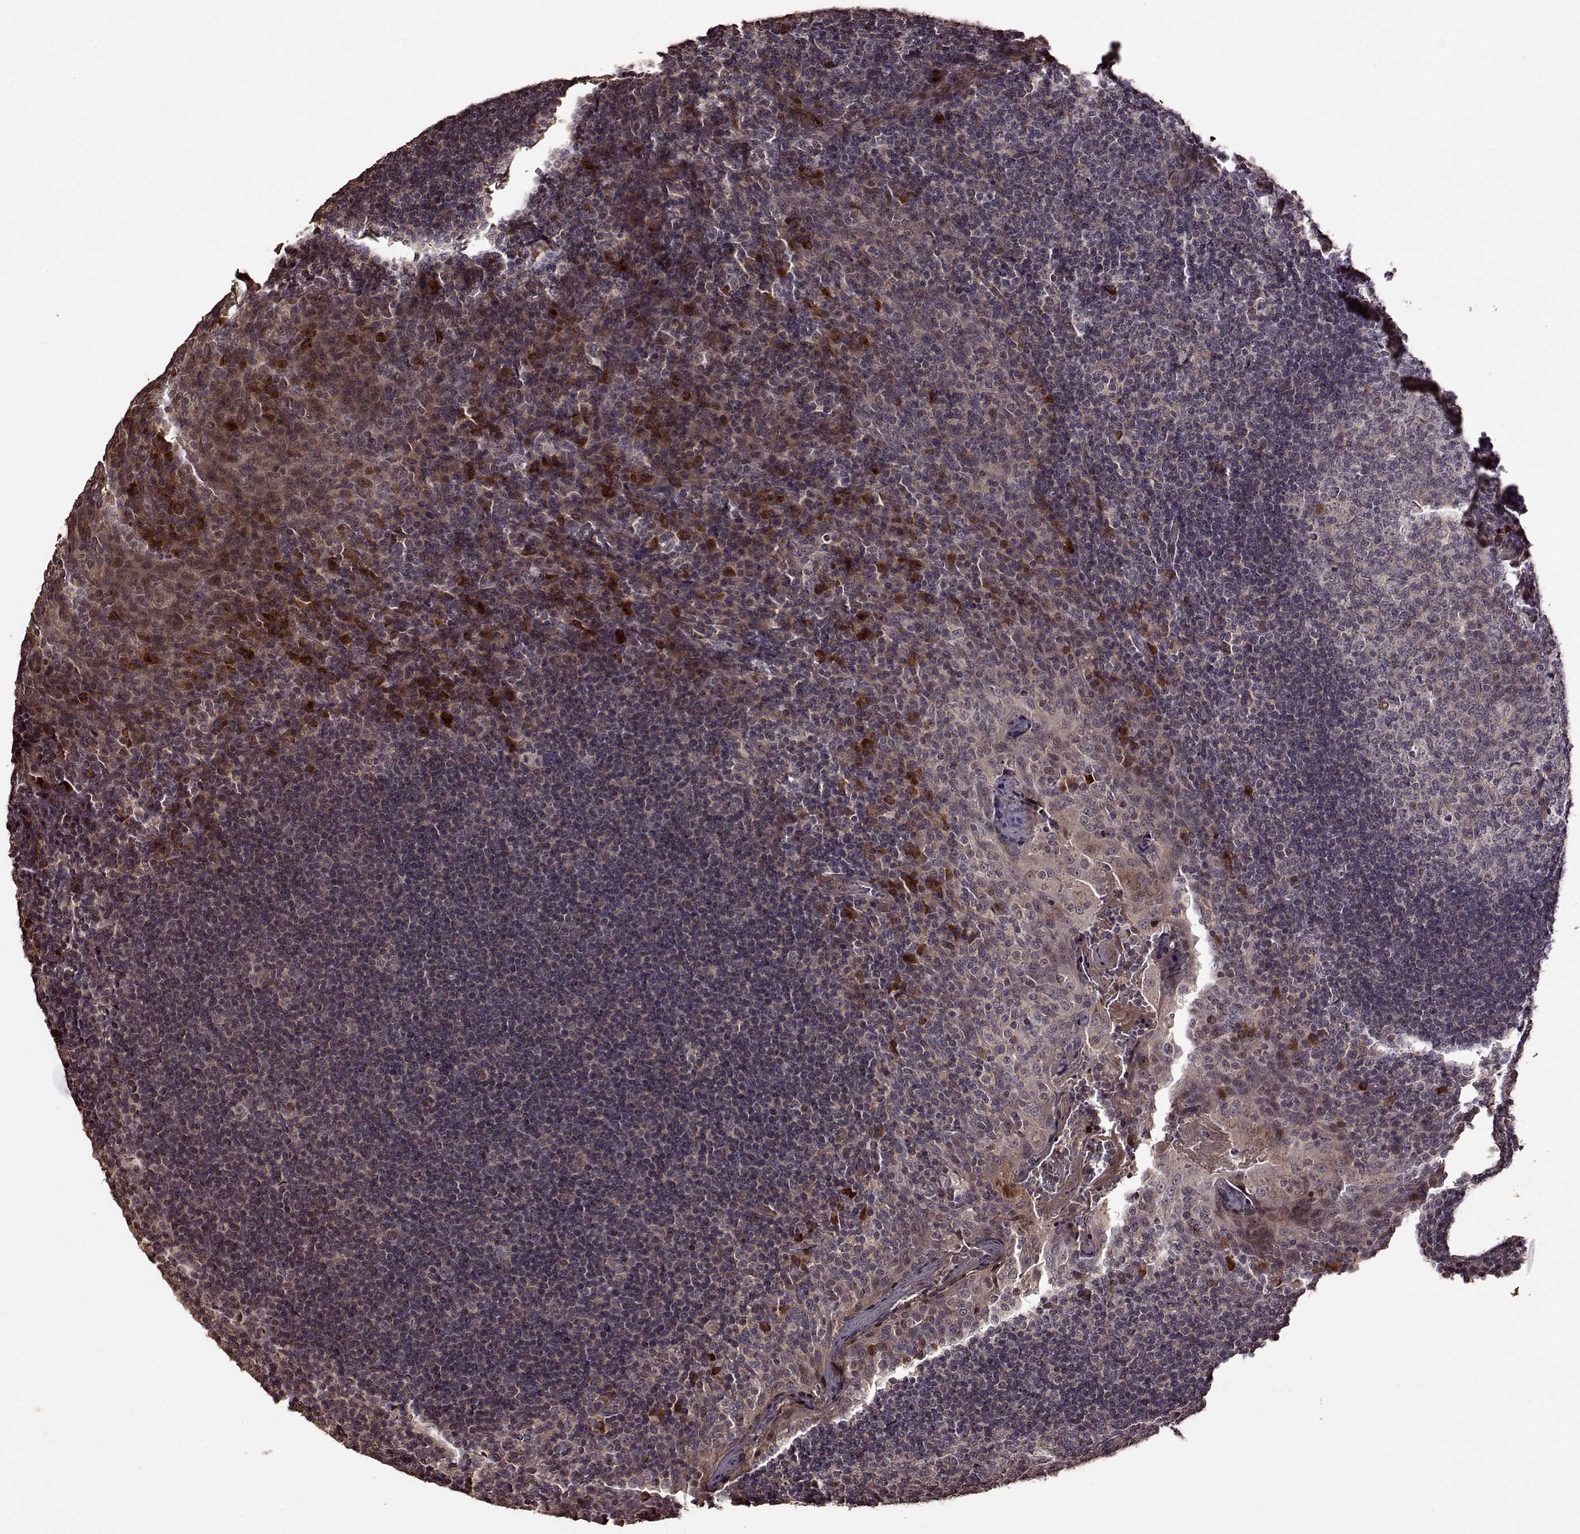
{"staining": {"intensity": "moderate", "quantity": "<25%", "location": "cytoplasmic/membranous"}, "tissue": "tonsil", "cell_type": "Germinal center cells", "image_type": "normal", "snomed": [{"axis": "morphology", "description": "Normal tissue, NOS"}, {"axis": "topography", "description": "Tonsil"}], "caption": "DAB (3,3'-diaminobenzidine) immunohistochemical staining of normal human tonsil shows moderate cytoplasmic/membranous protein positivity in about <25% of germinal center cells.", "gene": "FBXW11", "patient": {"sex": "male", "age": 17}}